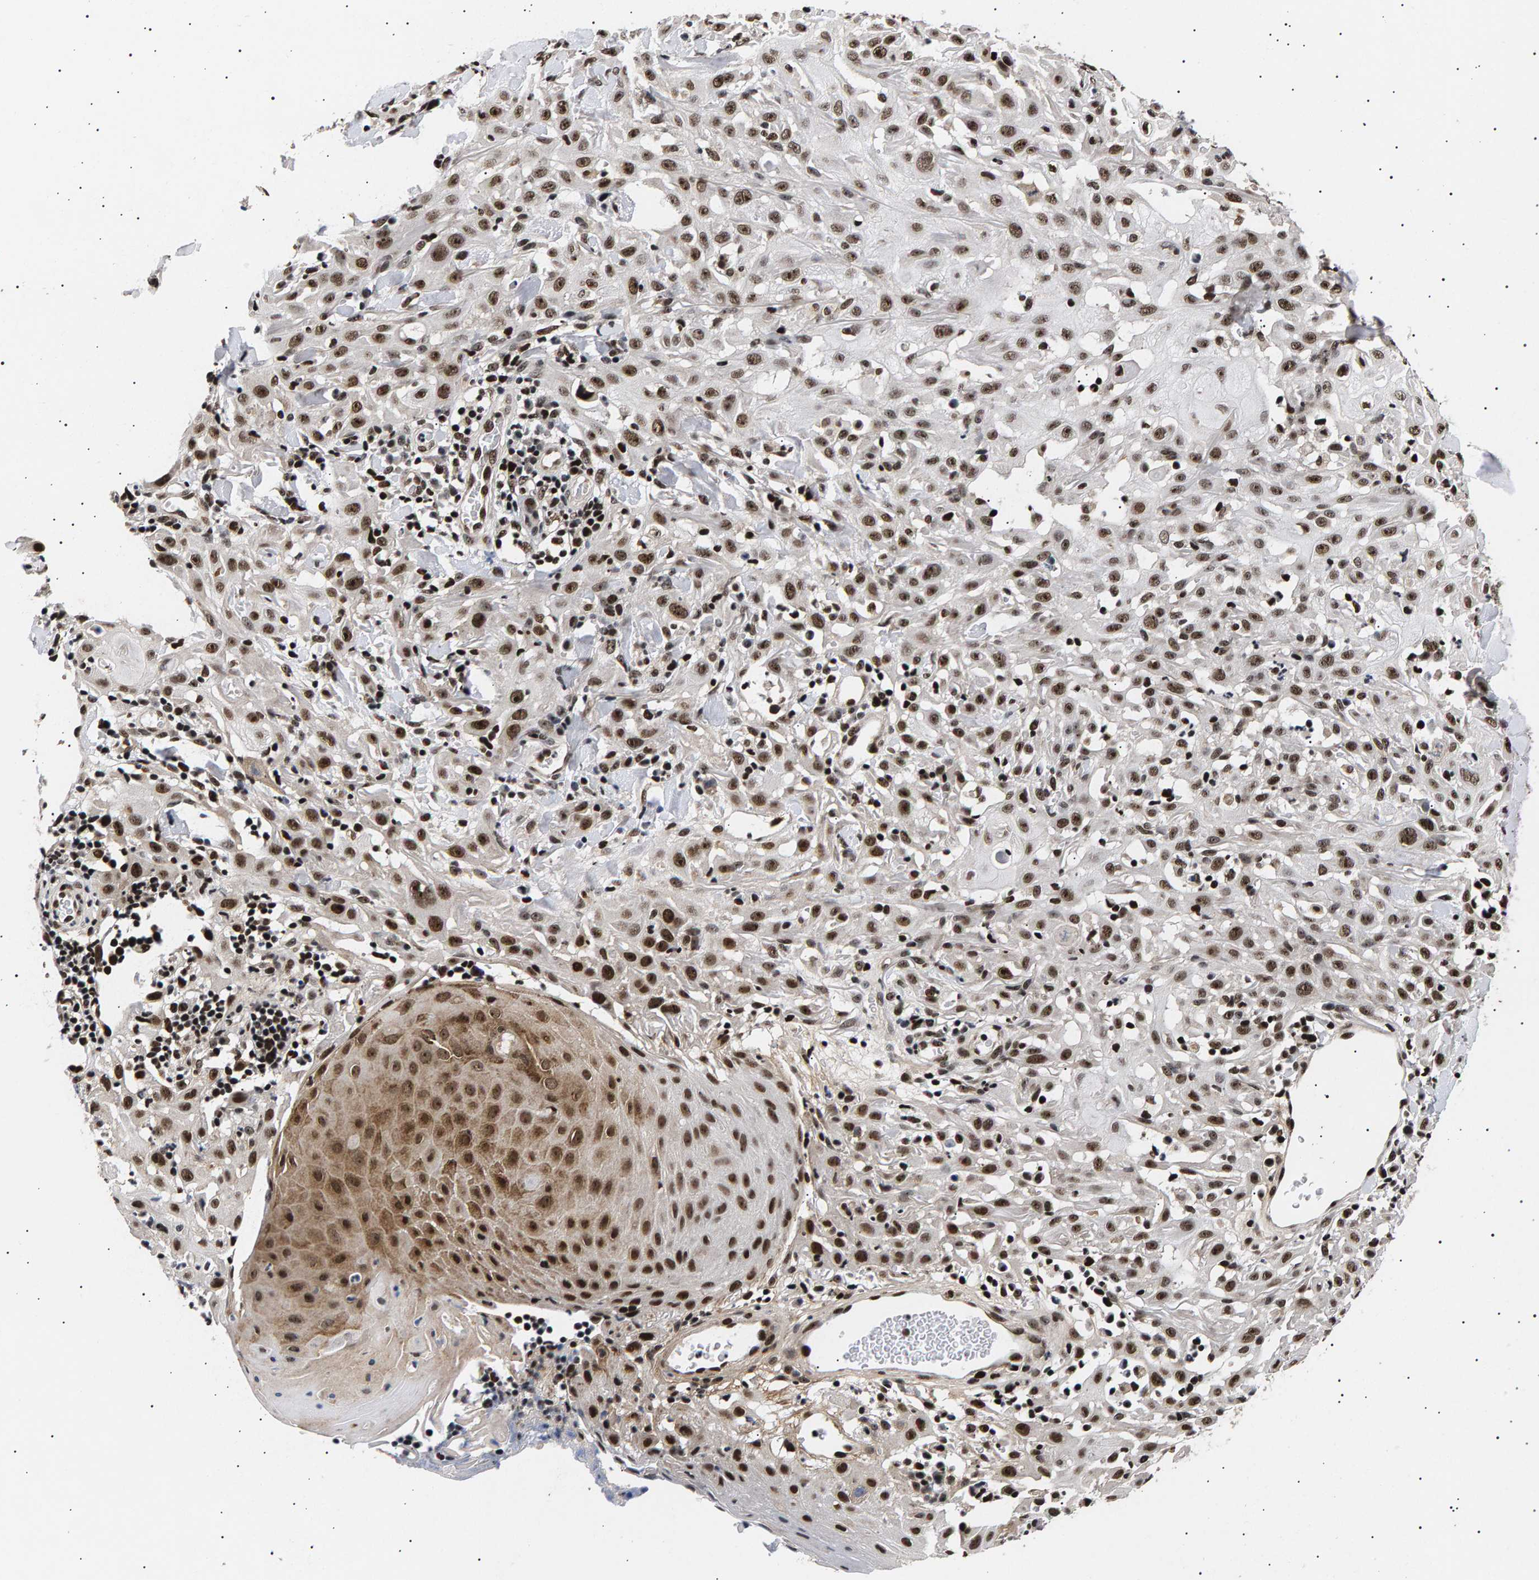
{"staining": {"intensity": "strong", "quantity": ">75%", "location": "nuclear"}, "tissue": "skin cancer", "cell_type": "Tumor cells", "image_type": "cancer", "snomed": [{"axis": "morphology", "description": "Squamous cell carcinoma, NOS"}, {"axis": "topography", "description": "Skin"}], "caption": "This is an image of immunohistochemistry (IHC) staining of skin cancer (squamous cell carcinoma), which shows strong positivity in the nuclear of tumor cells.", "gene": "ANKRD40", "patient": {"sex": "male", "age": 24}}